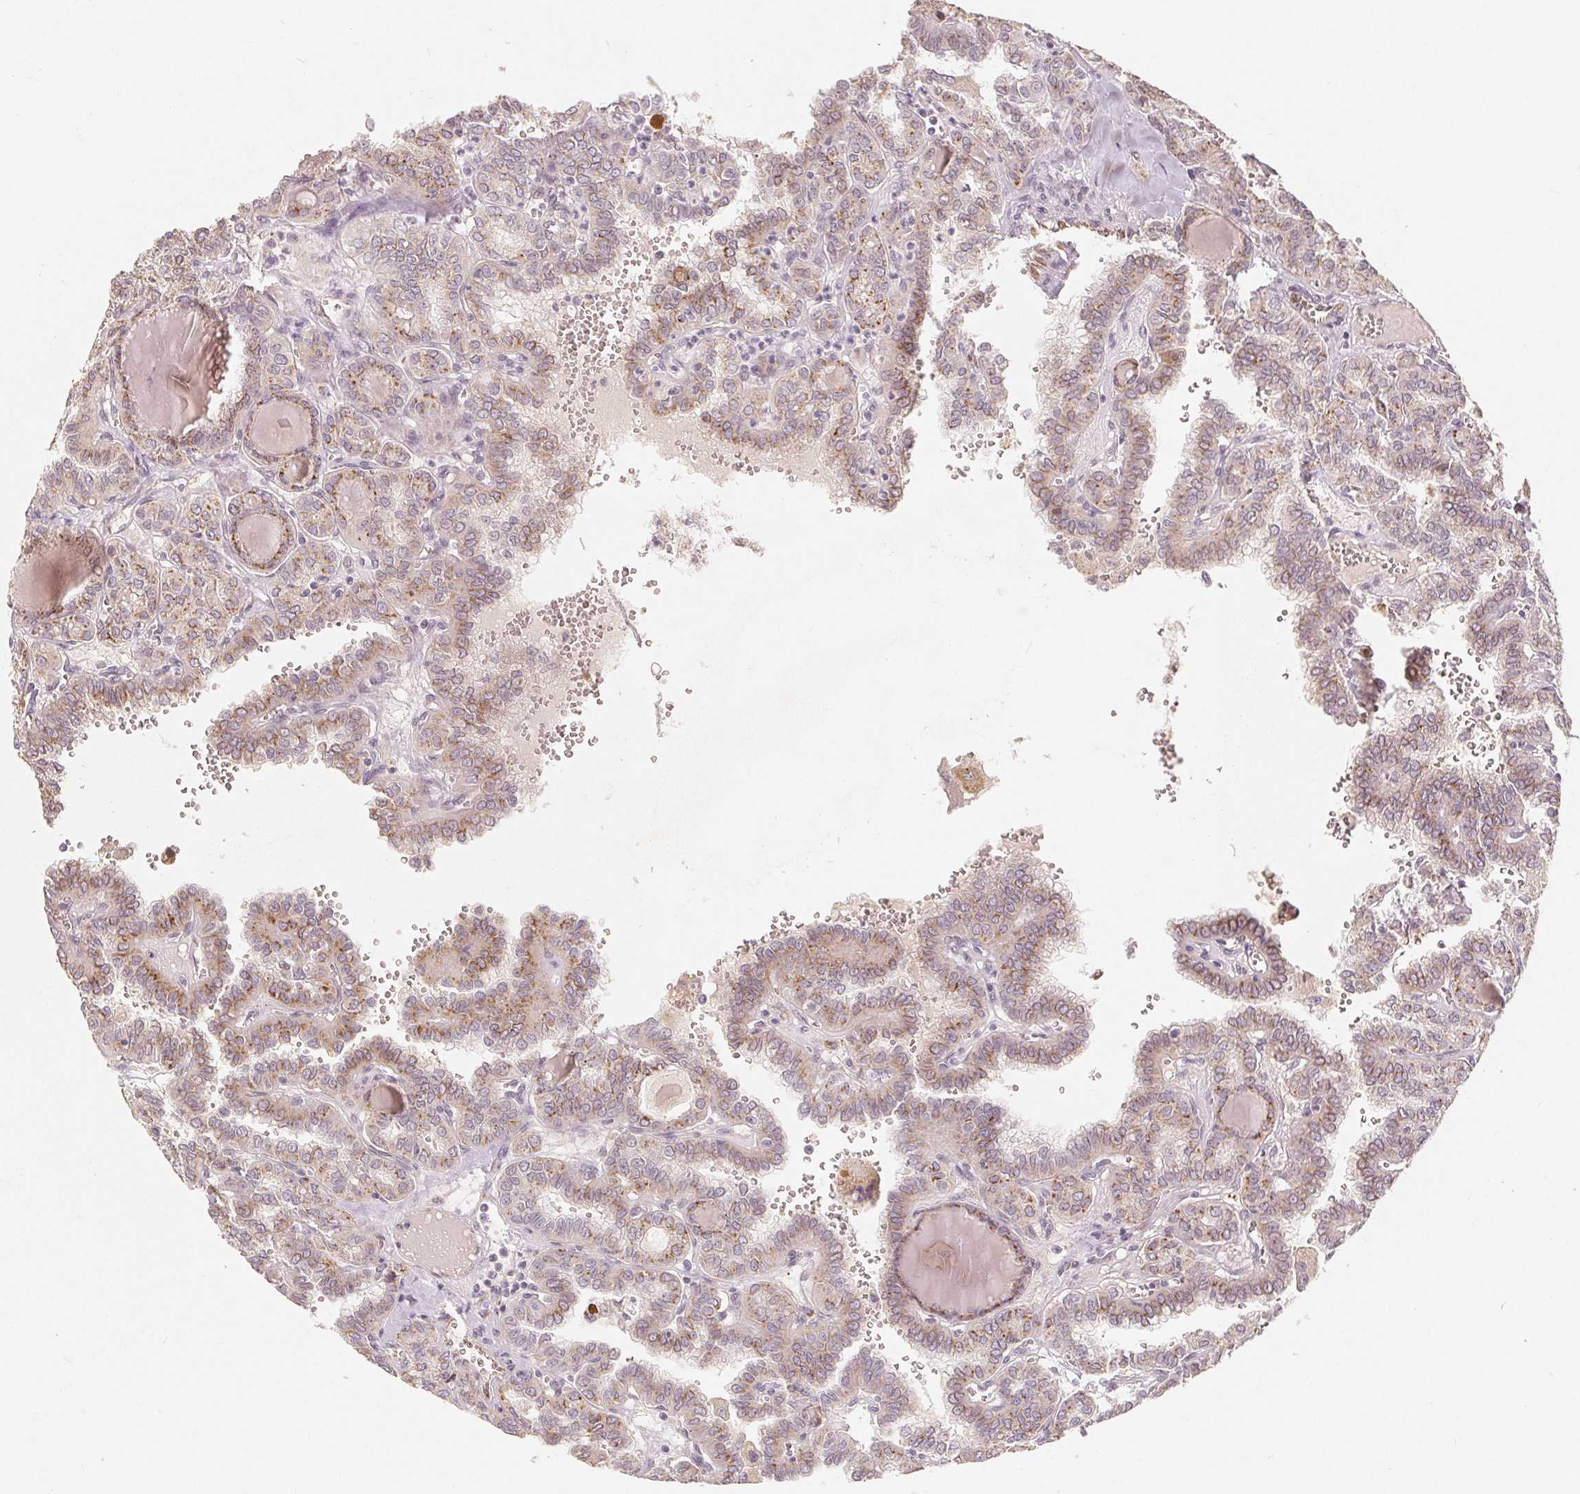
{"staining": {"intensity": "moderate", "quantity": "25%-75%", "location": "cytoplasmic/membranous"}, "tissue": "thyroid cancer", "cell_type": "Tumor cells", "image_type": "cancer", "snomed": [{"axis": "morphology", "description": "Papillary adenocarcinoma, NOS"}, {"axis": "topography", "description": "Thyroid gland"}], "caption": "High-magnification brightfield microscopy of thyroid papillary adenocarcinoma stained with DAB (3,3'-diaminobenzidine) (brown) and counterstained with hematoxylin (blue). tumor cells exhibit moderate cytoplasmic/membranous positivity is seen in about25%-75% of cells. Using DAB (3,3'-diaminobenzidine) (brown) and hematoxylin (blue) stains, captured at high magnification using brightfield microscopy.", "gene": "TMSB15B", "patient": {"sex": "female", "age": 41}}